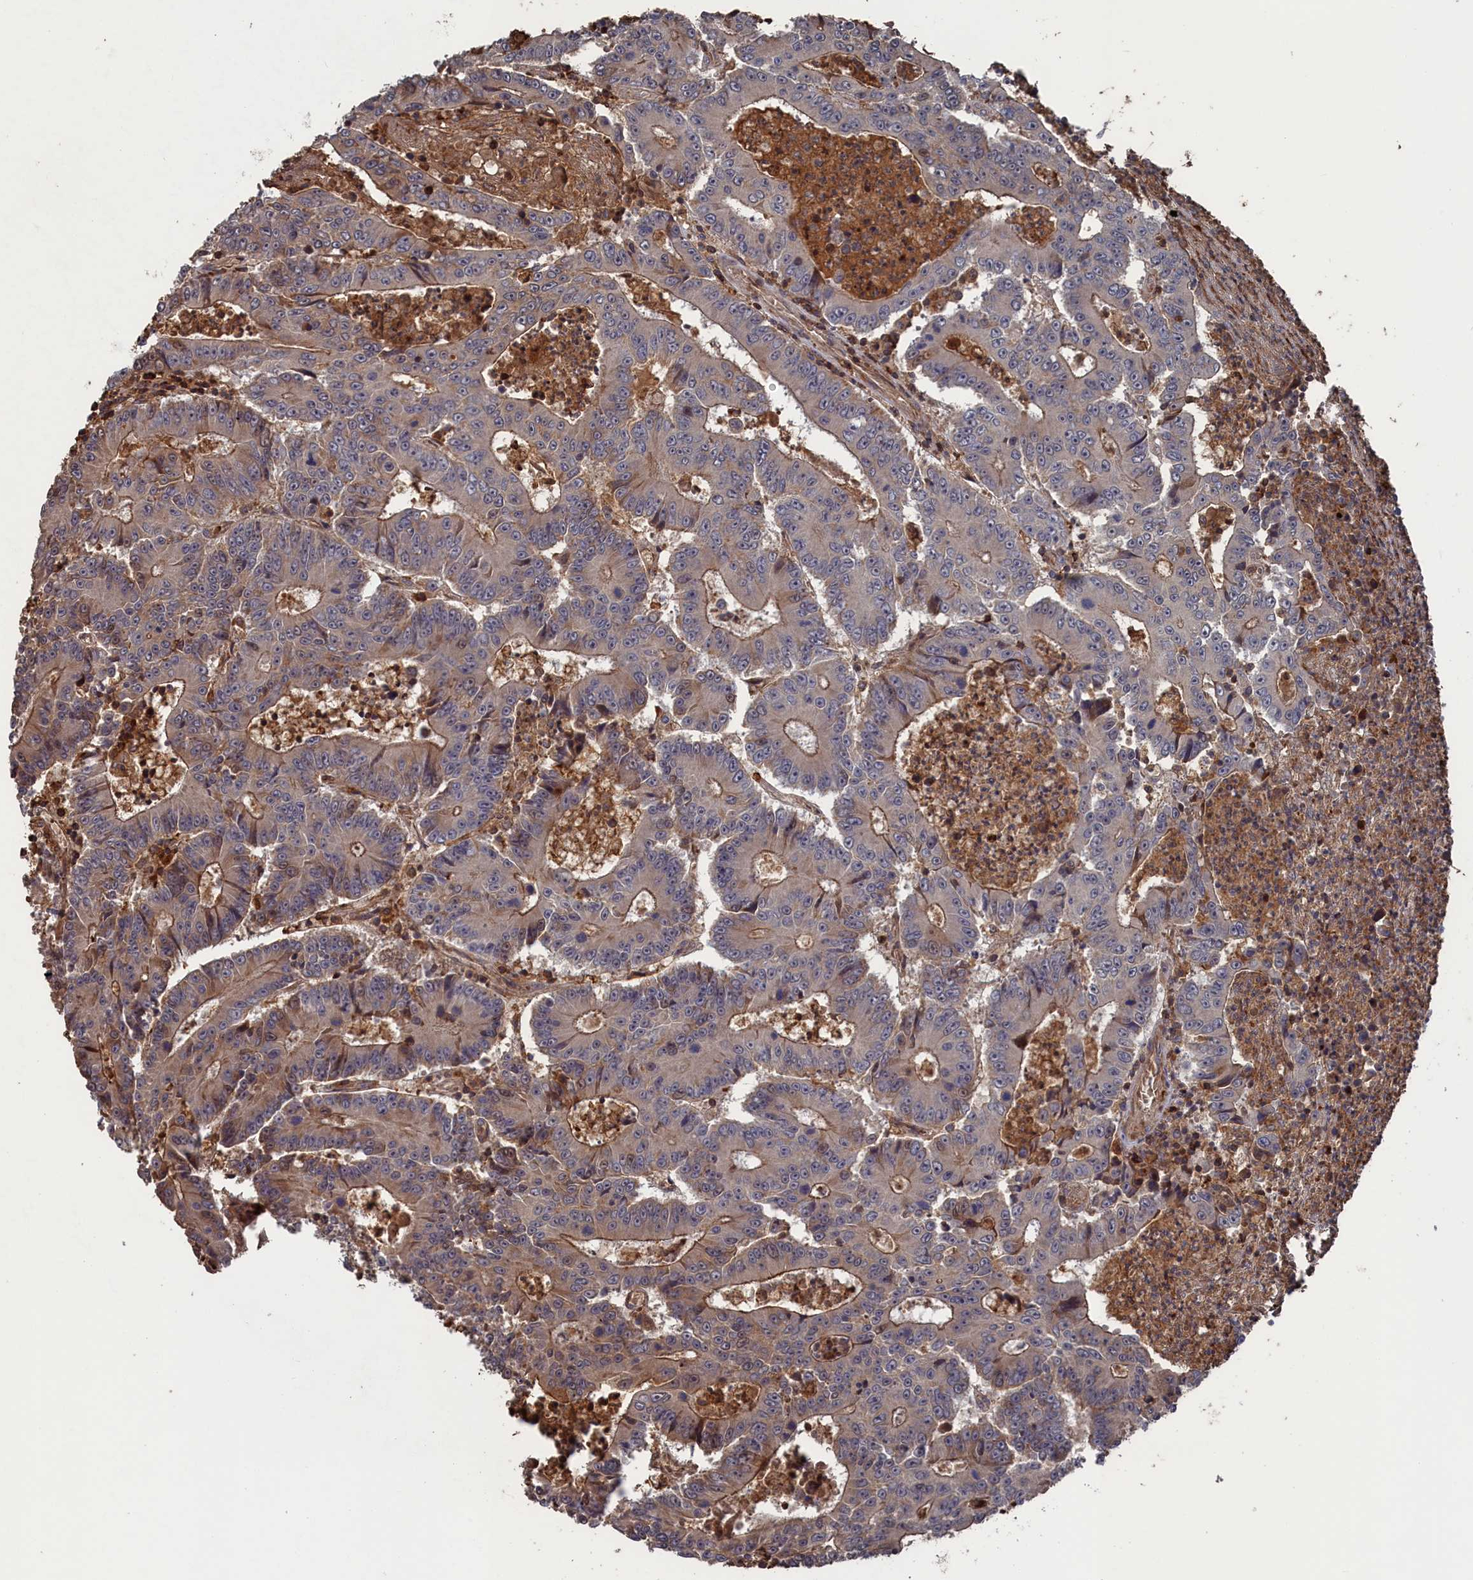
{"staining": {"intensity": "moderate", "quantity": "25%-75%", "location": "cytoplasmic/membranous"}, "tissue": "colorectal cancer", "cell_type": "Tumor cells", "image_type": "cancer", "snomed": [{"axis": "morphology", "description": "Adenocarcinoma, NOS"}, {"axis": "topography", "description": "Colon"}], "caption": "Colorectal adenocarcinoma stained with a protein marker demonstrates moderate staining in tumor cells.", "gene": "PLA2G15", "patient": {"sex": "male", "age": 83}}